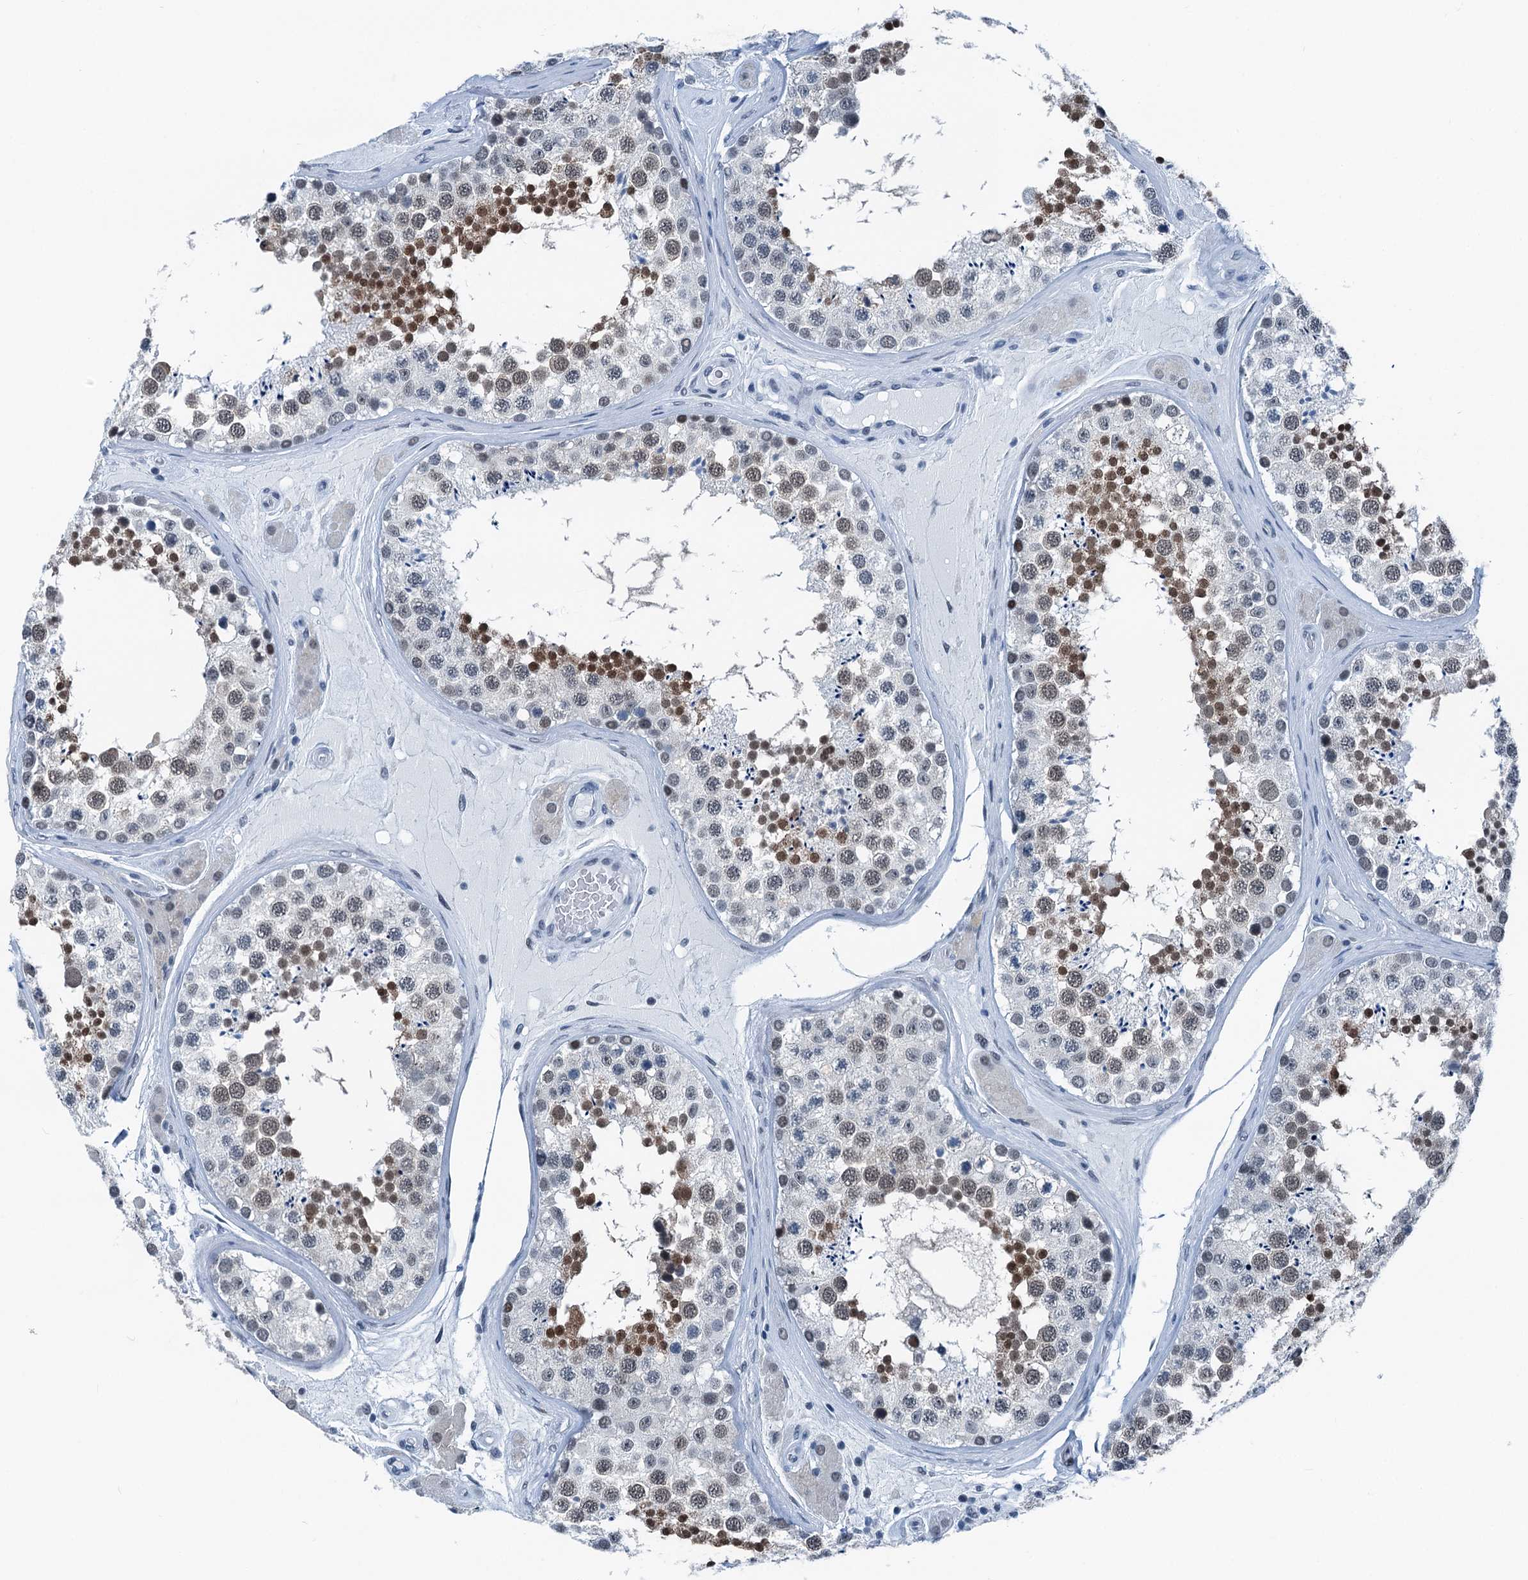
{"staining": {"intensity": "moderate", "quantity": "25%-75%", "location": "nuclear"}, "tissue": "testis", "cell_type": "Cells in seminiferous ducts", "image_type": "normal", "snomed": [{"axis": "morphology", "description": "Normal tissue, NOS"}, {"axis": "topography", "description": "Testis"}], "caption": "Protein staining shows moderate nuclear expression in approximately 25%-75% of cells in seminiferous ducts in normal testis.", "gene": "TRPT1", "patient": {"sex": "male", "age": 46}}